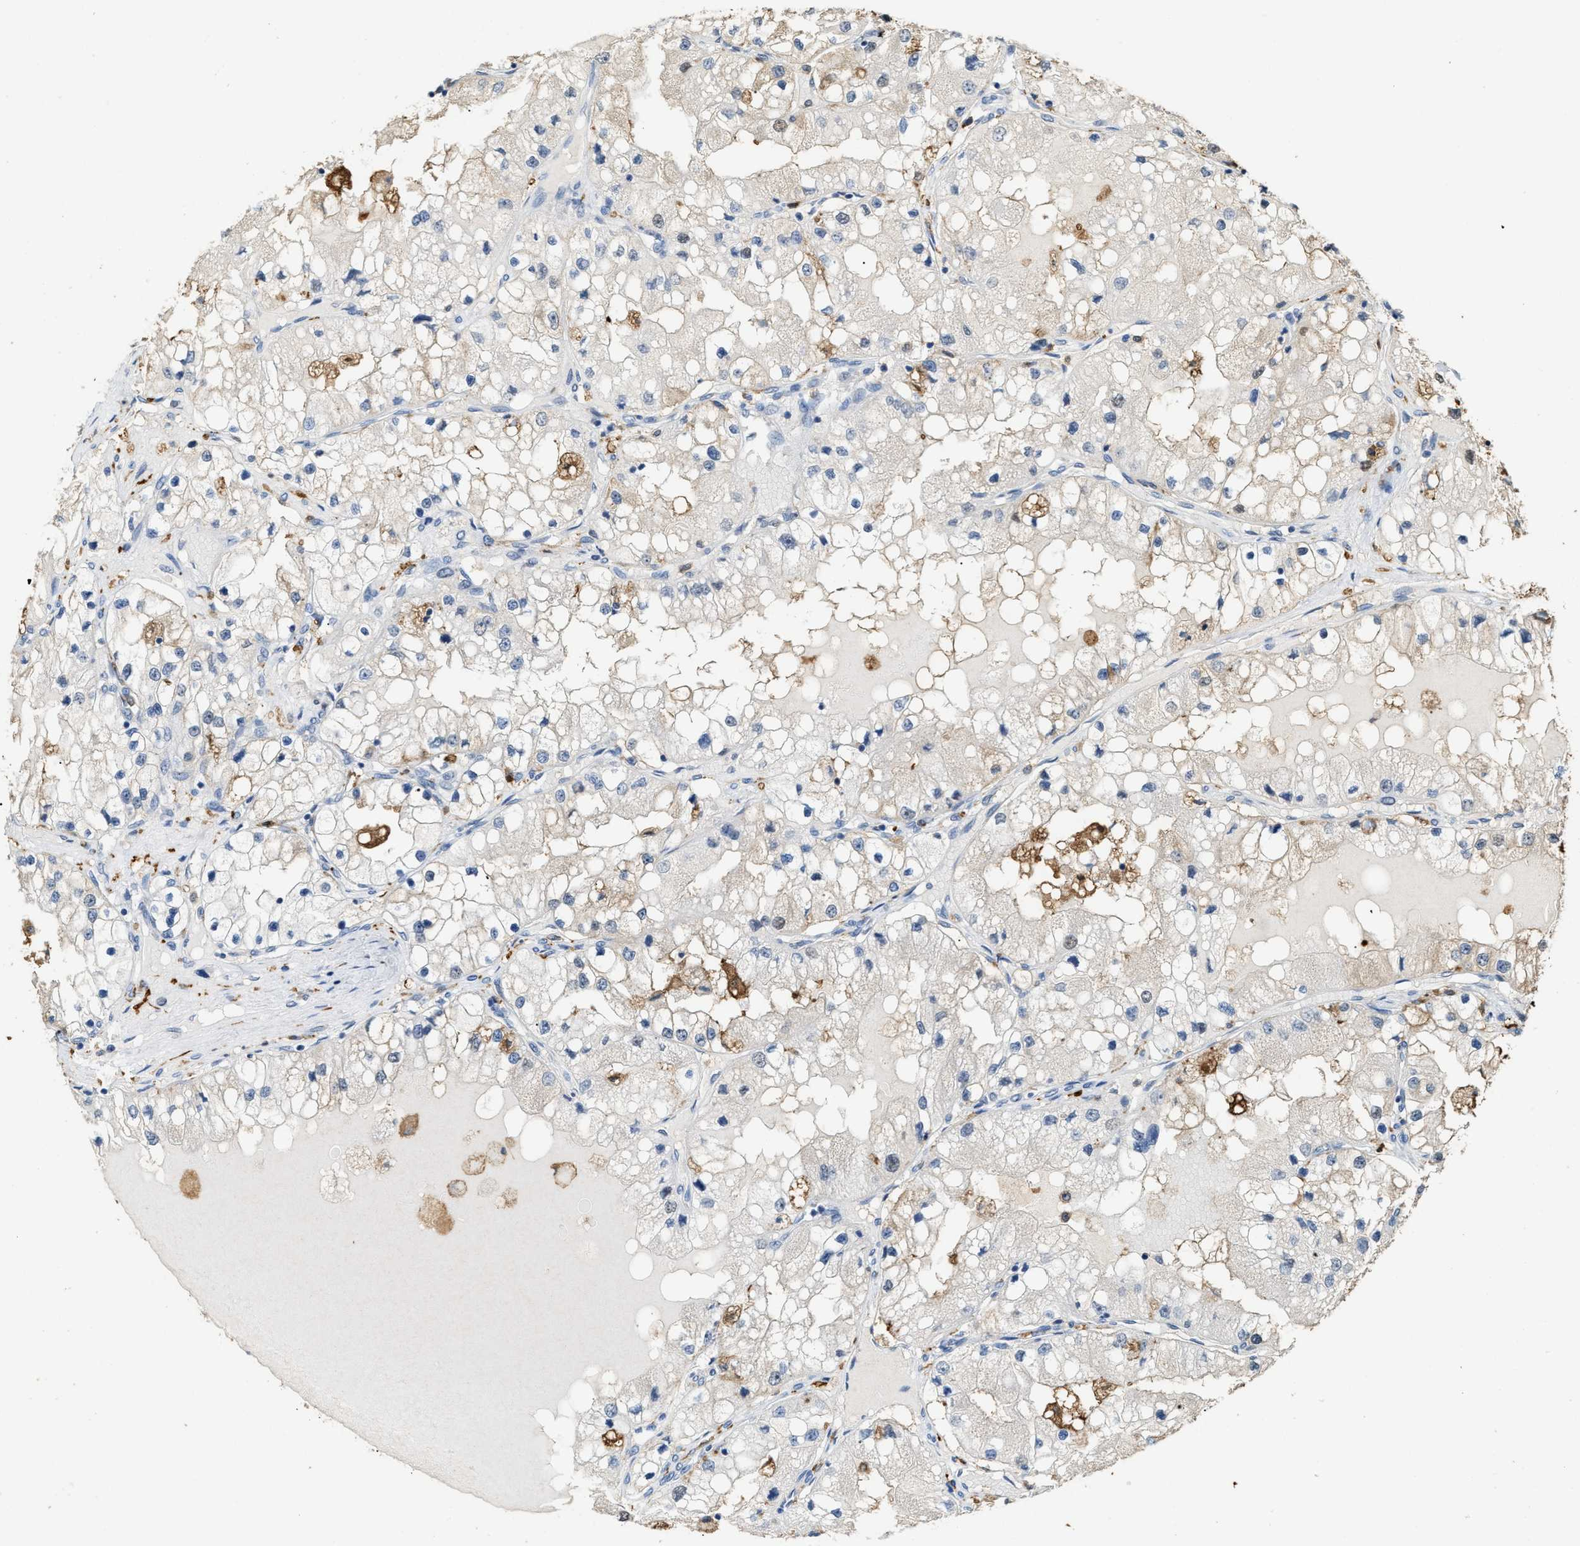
{"staining": {"intensity": "weak", "quantity": "<25%", "location": "cytoplasmic/membranous"}, "tissue": "renal cancer", "cell_type": "Tumor cells", "image_type": "cancer", "snomed": [{"axis": "morphology", "description": "Adenocarcinoma, NOS"}, {"axis": "topography", "description": "Kidney"}], "caption": "Immunohistochemistry of human renal cancer reveals no expression in tumor cells.", "gene": "GCN1", "patient": {"sex": "male", "age": 68}}